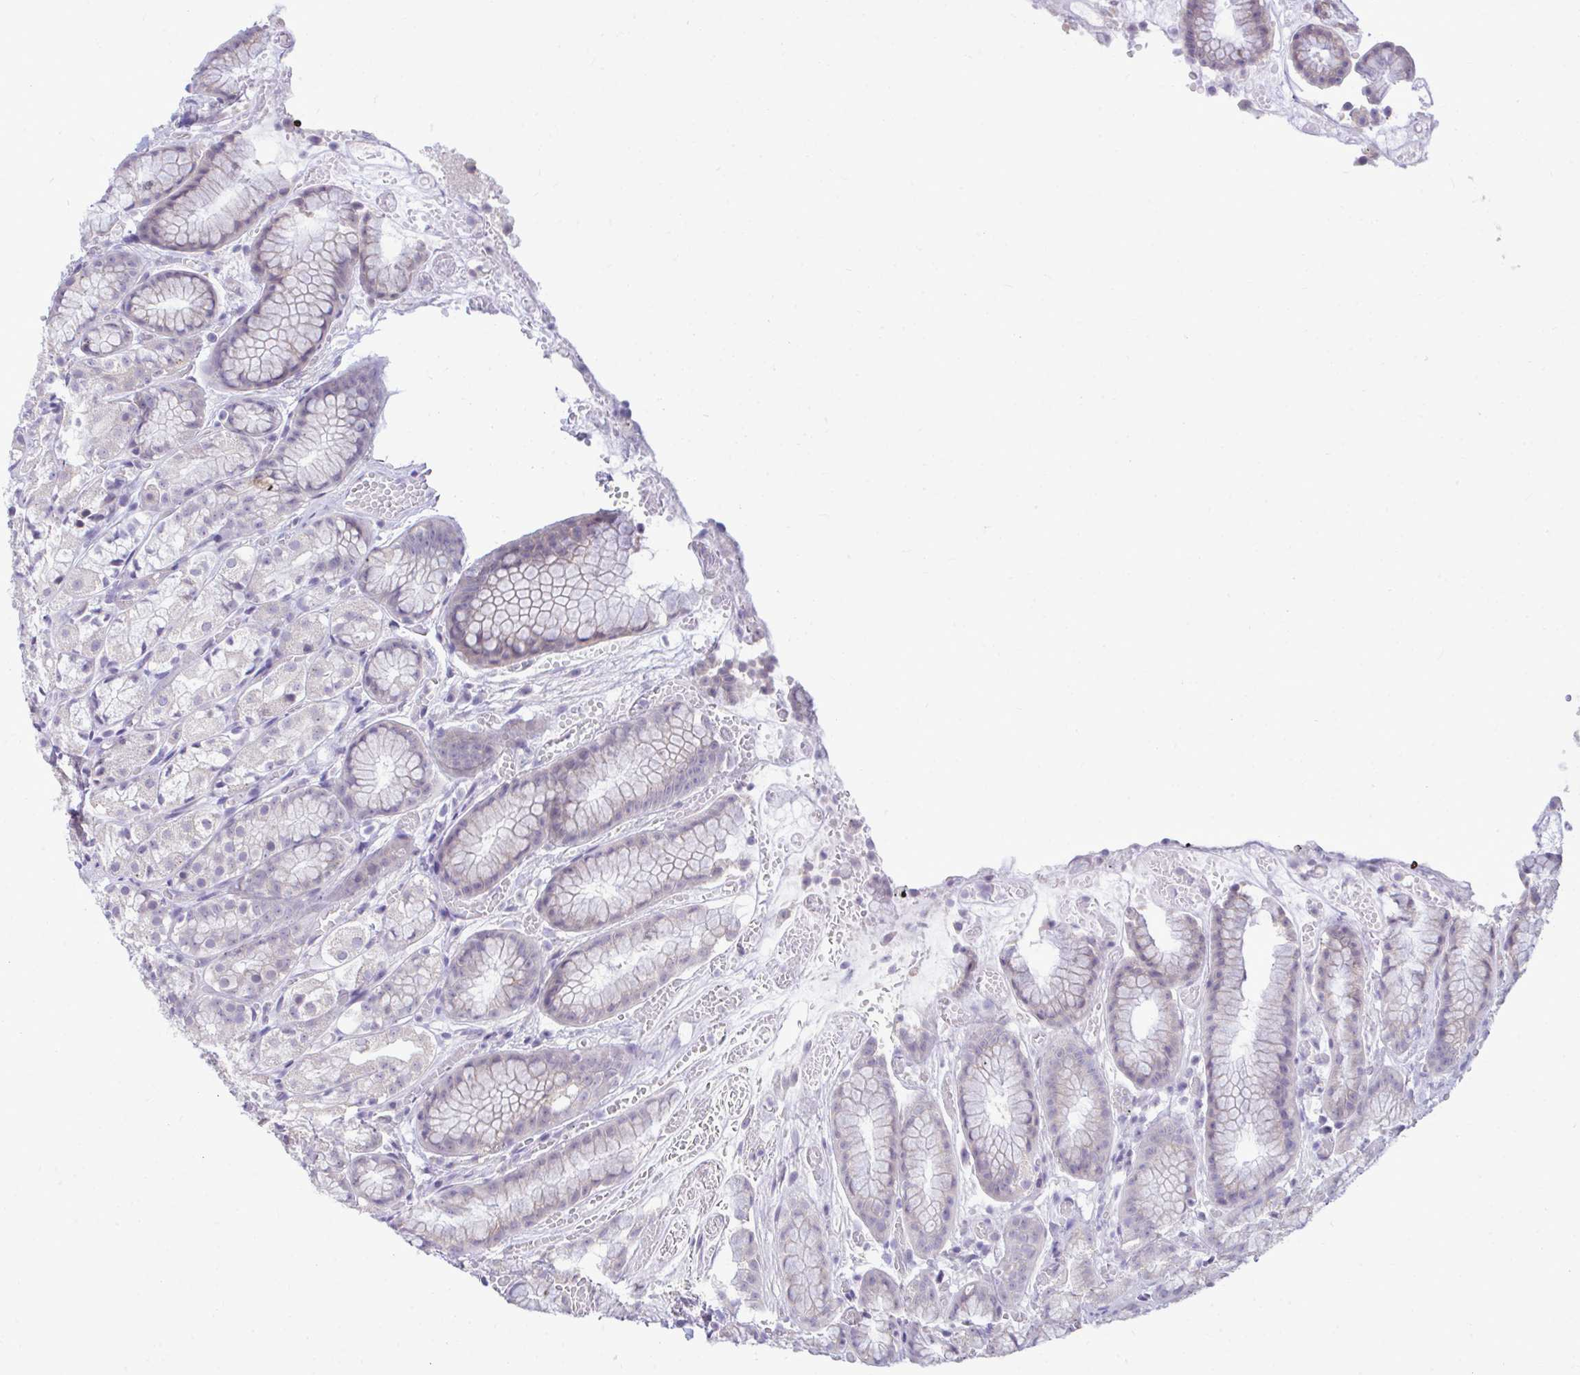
{"staining": {"intensity": "negative", "quantity": "none", "location": "none"}, "tissue": "stomach", "cell_type": "Glandular cells", "image_type": "normal", "snomed": [{"axis": "morphology", "description": "Normal tissue, NOS"}, {"axis": "topography", "description": "Smooth muscle"}, {"axis": "topography", "description": "Stomach"}], "caption": "Immunohistochemistry (IHC) photomicrograph of unremarkable human stomach stained for a protein (brown), which exhibits no staining in glandular cells.", "gene": "PIGK", "patient": {"sex": "male", "age": 70}}